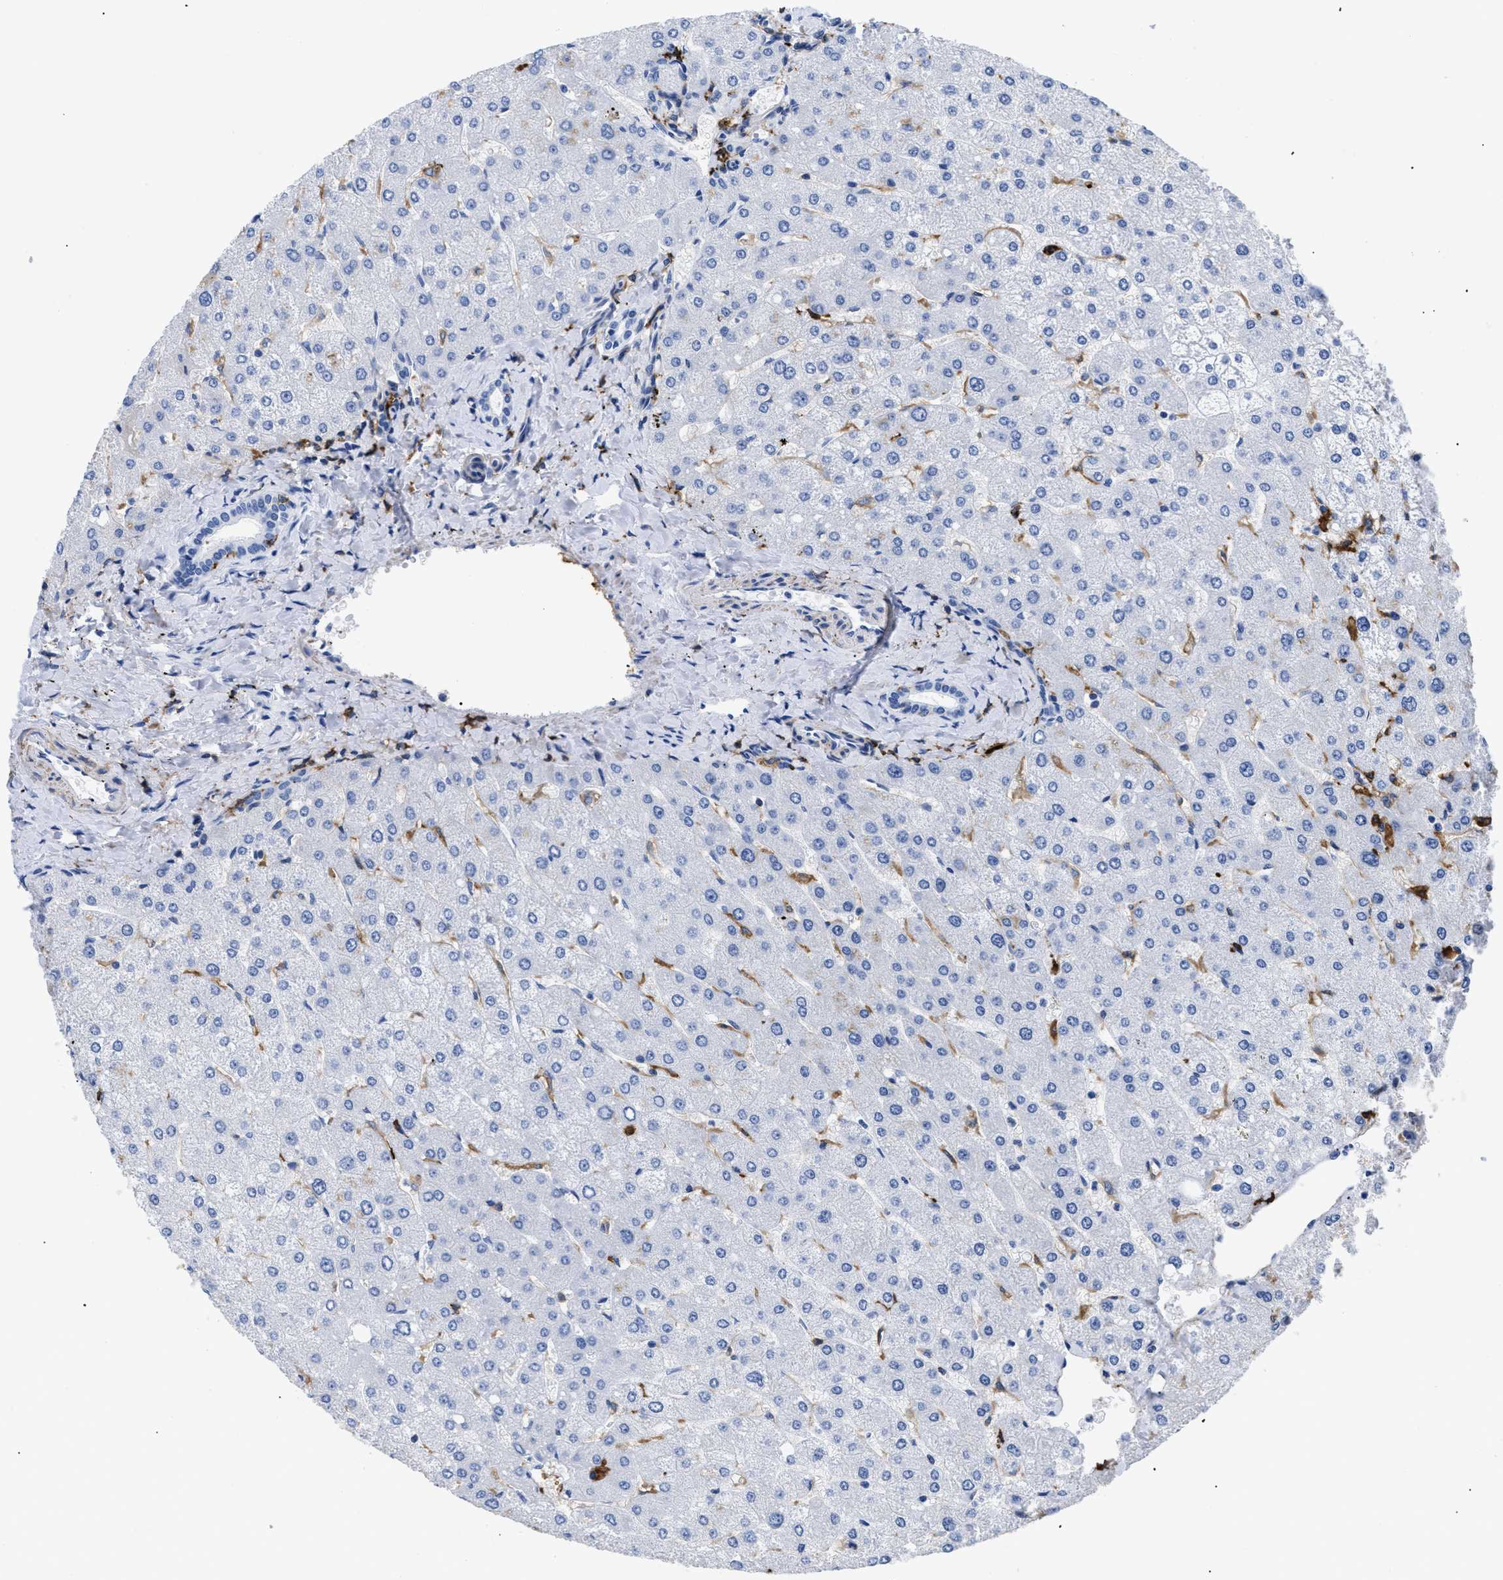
{"staining": {"intensity": "negative", "quantity": "none", "location": "none"}, "tissue": "liver", "cell_type": "Cholangiocytes", "image_type": "normal", "snomed": [{"axis": "morphology", "description": "Normal tissue, NOS"}, {"axis": "topography", "description": "Liver"}], "caption": "IHC micrograph of unremarkable liver: liver stained with DAB (3,3'-diaminobenzidine) reveals no significant protein staining in cholangiocytes.", "gene": "HLA", "patient": {"sex": "male", "age": 55}}